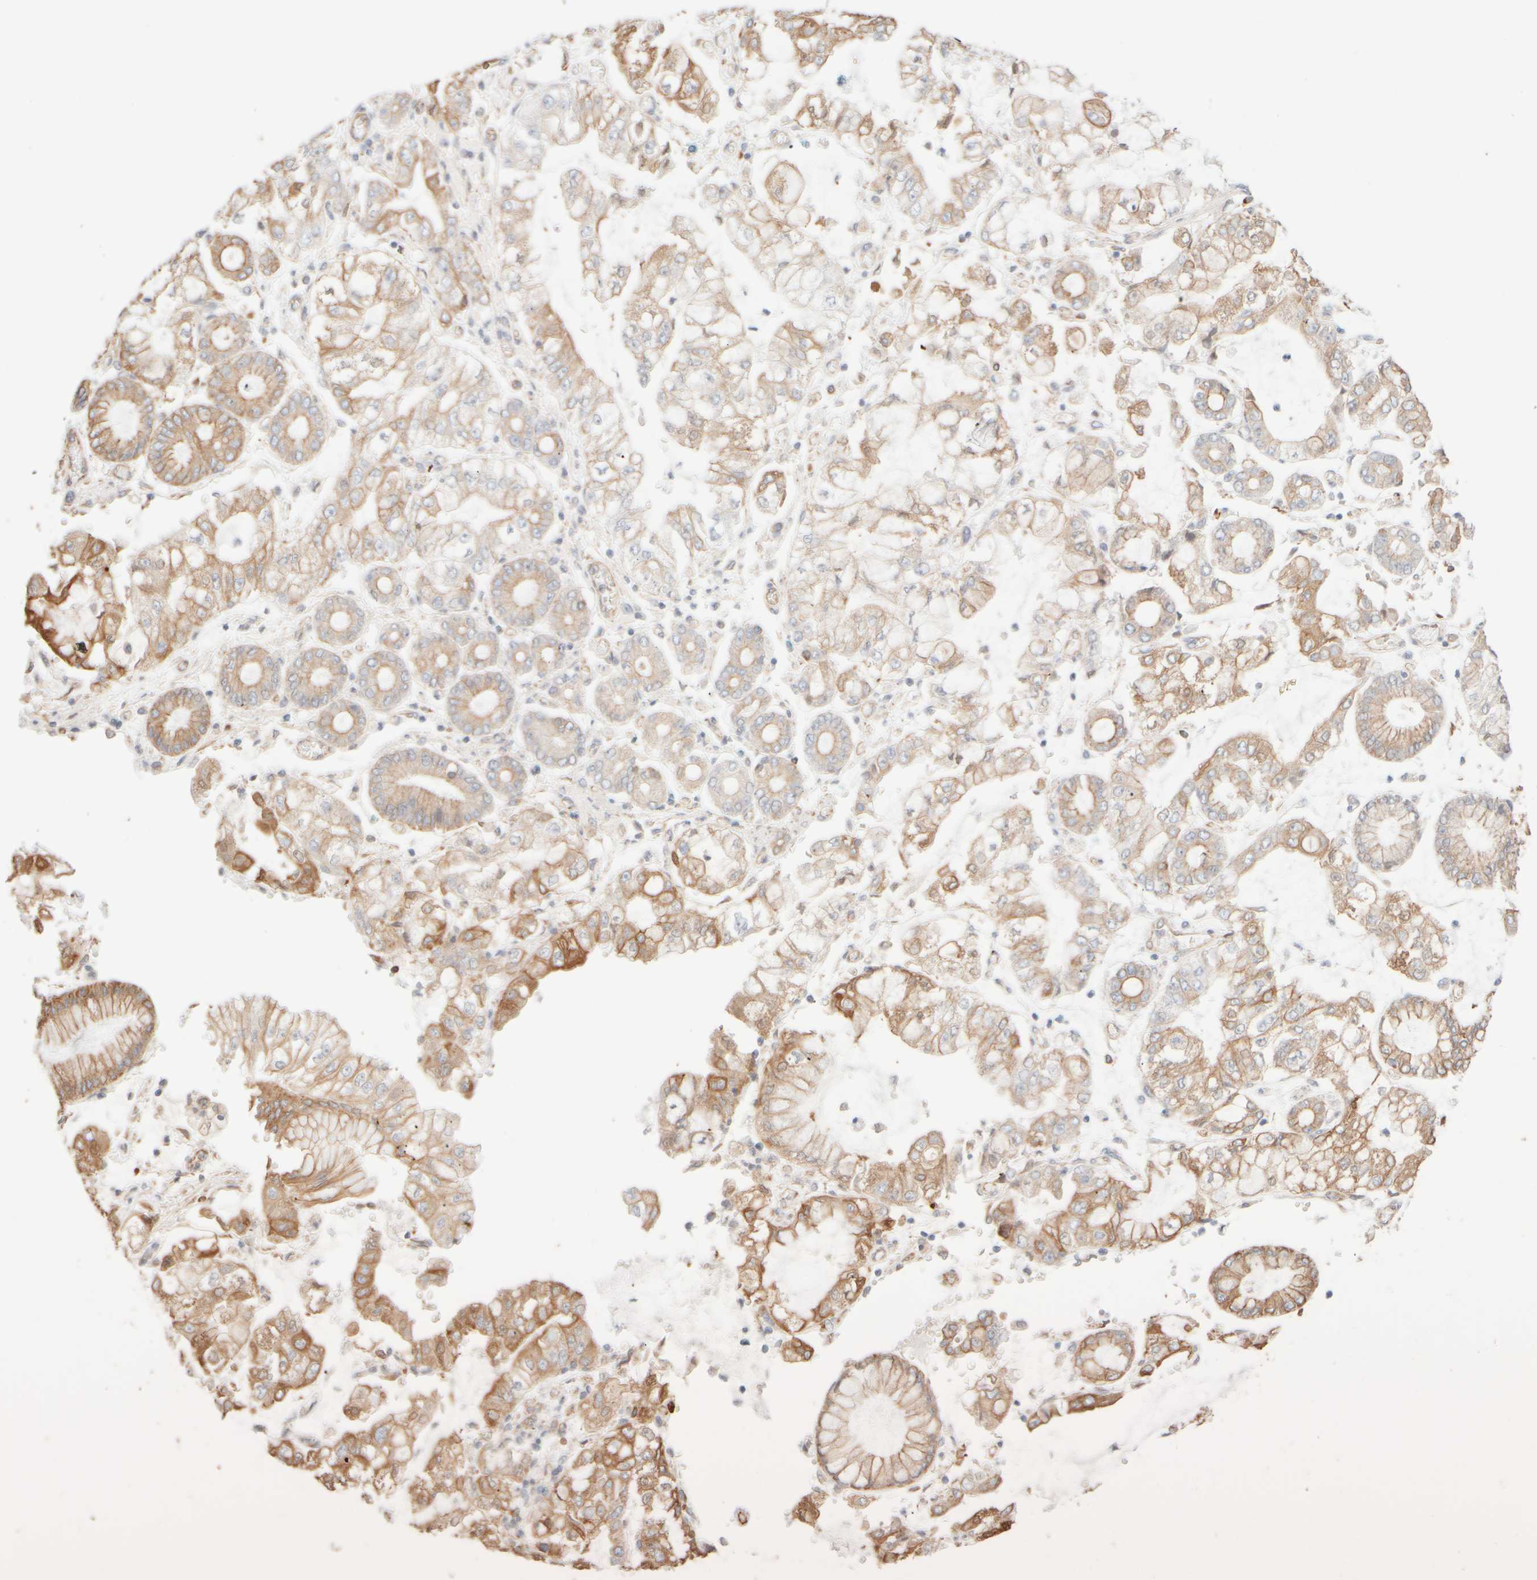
{"staining": {"intensity": "moderate", "quantity": "25%-75%", "location": "cytoplasmic/membranous"}, "tissue": "stomach cancer", "cell_type": "Tumor cells", "image_type": "cancer", "snomed": [{"axis": "morphology", "description": "Adenocarcinoma, NOS"}, {"axis": "topography", "description": "Stomach"}], "caption": "Adenocarcinoma (stomach) was stained to show a protein in brown. There is medium levels of moderate cytoplasmic/membranous positivity in about 25%-75% of tumor cells.", "gene": "KRT15", "patient": {"sex": "male", "age": 76}}